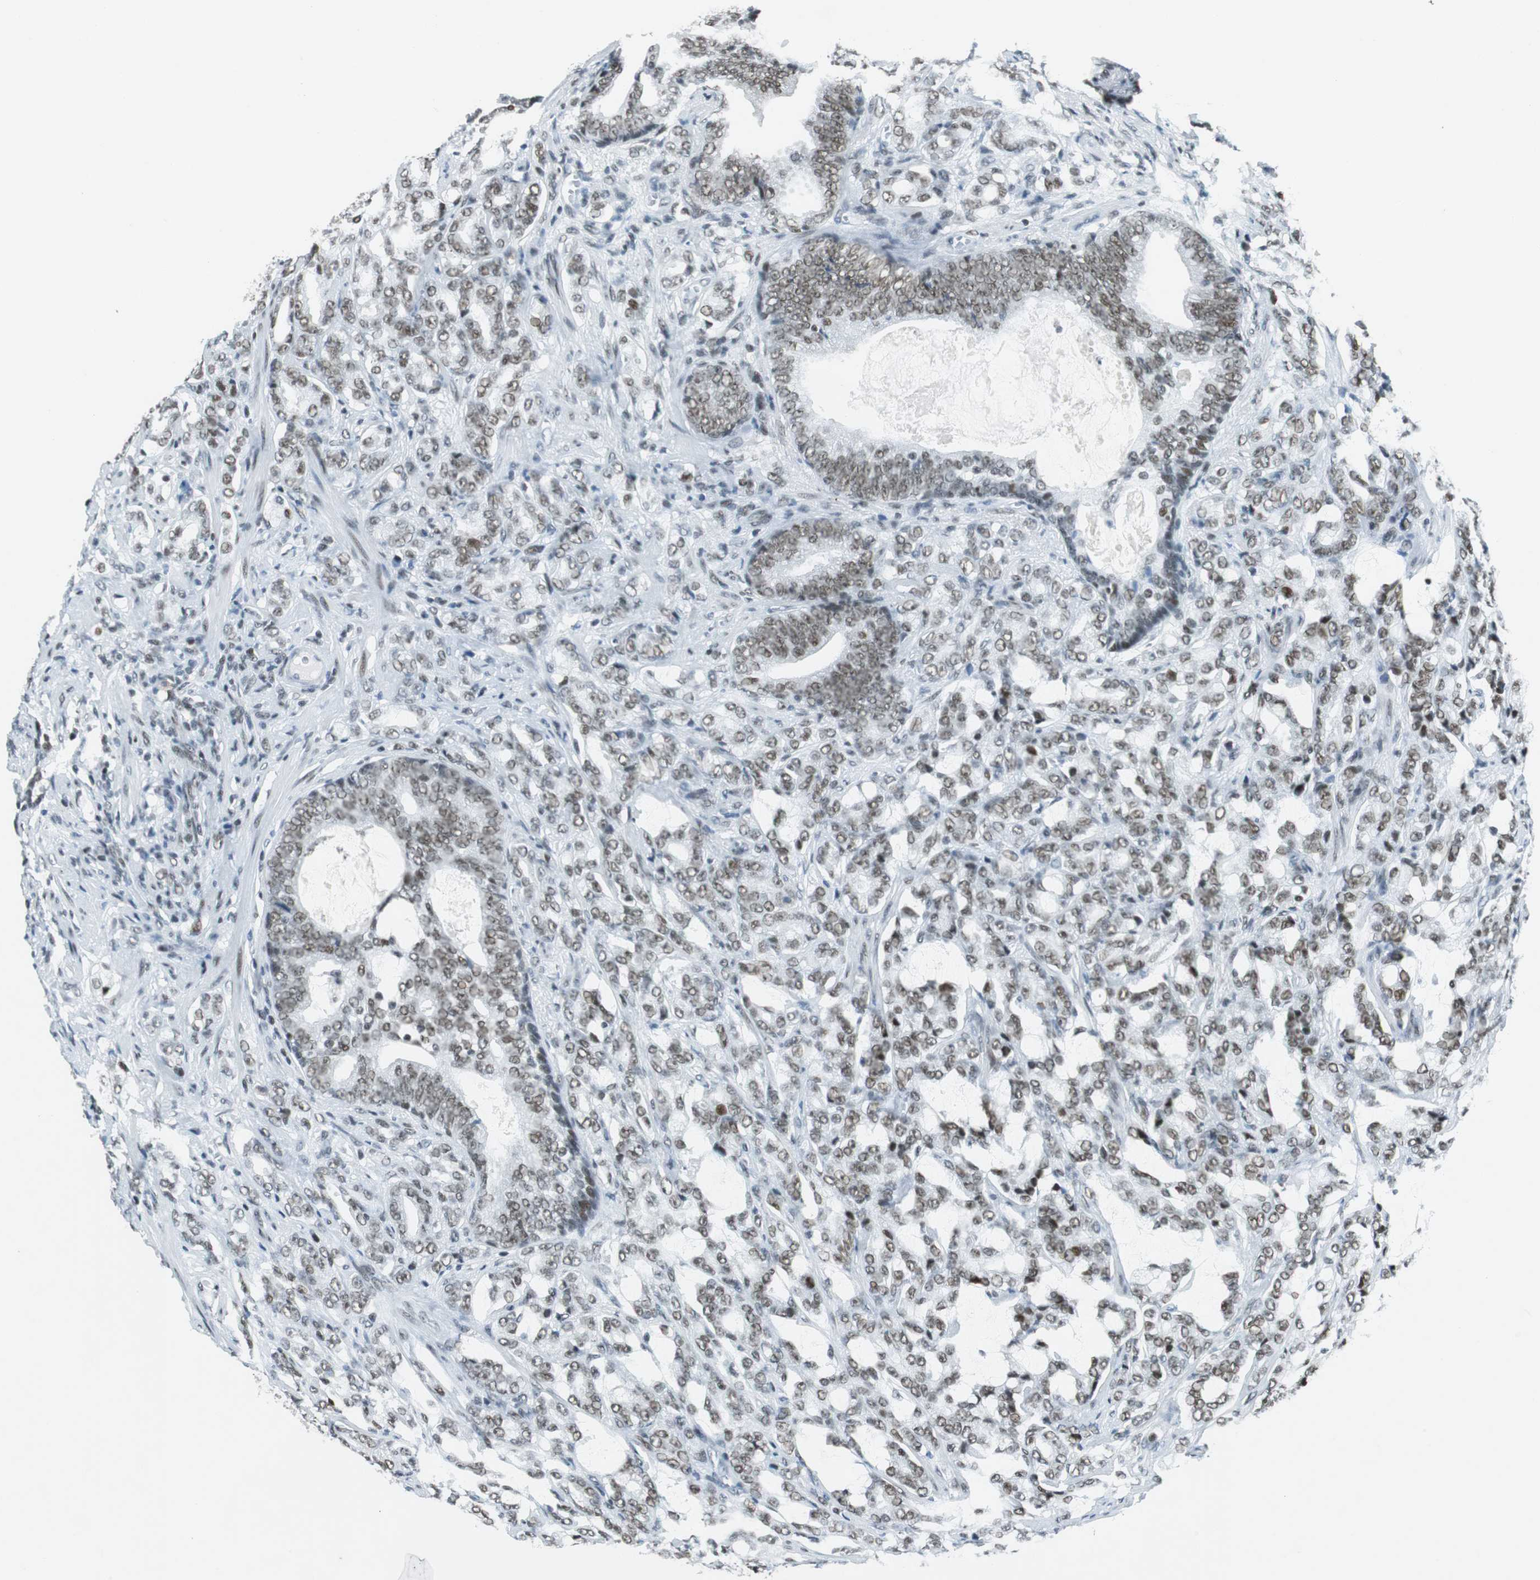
{"staining": {"intensity": "weak", "quantity": ">75%", "location": "nuclear"}, "tissue": "prostate cancer", "cell_type": "Tumor cells", "image_type": "cancer", "snomed": [{"axis": "morphology", "description": "Adenocarcinoma, Low grade"}, {"axis": "topography", "description": "Prostate"}], "caption": "Prostate cancer stained for a protein demonstrates weak nuclear positivity in tumor cells.", "gene": "HDAC3", "patient": {"sex": "male", "age": 58}}